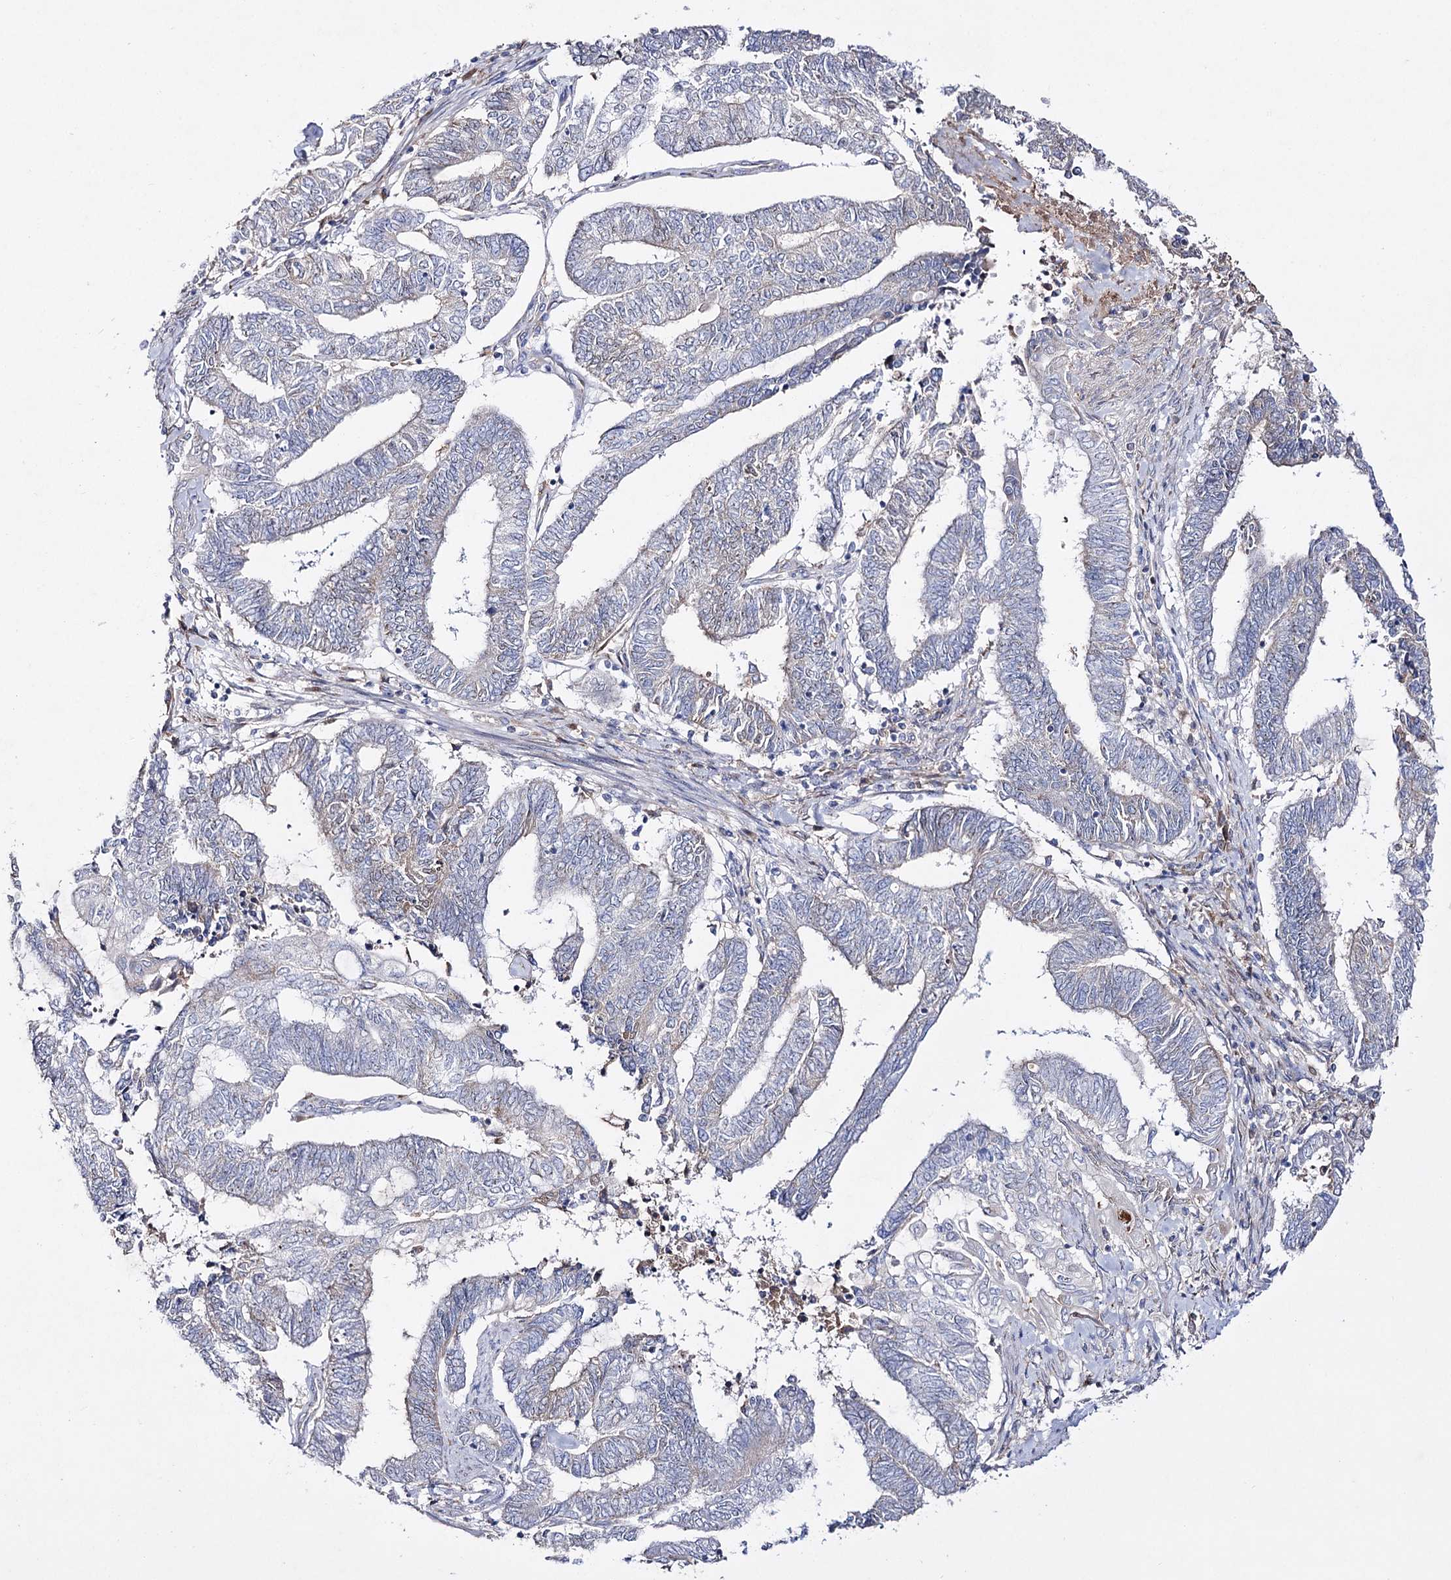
{"staining": {"intensity": "negative", "quantity": "none", "location": "none"}, "tissue": "endometrial cancer", "cell_type": "Tumor cells", "image_type": "cancer", "snomed": [{"axis": "morphology", "description": "Adenocarcinoma, NOS"}, {"axis": "topography", "description": "Uterus"}, {"axis": "topography", "description": "Endometrium"}], "caption": "Tumor cells are negative for brown protein staining in endometrial adenocarcinoma. The staining was performed using DAB to visualize the protein expression in brown, while the nuclei were stained in blue with hematoxylin (Magnification: 20x).", "gene": "NAGLU", "patient": {"sex": "female", "age": 70}}